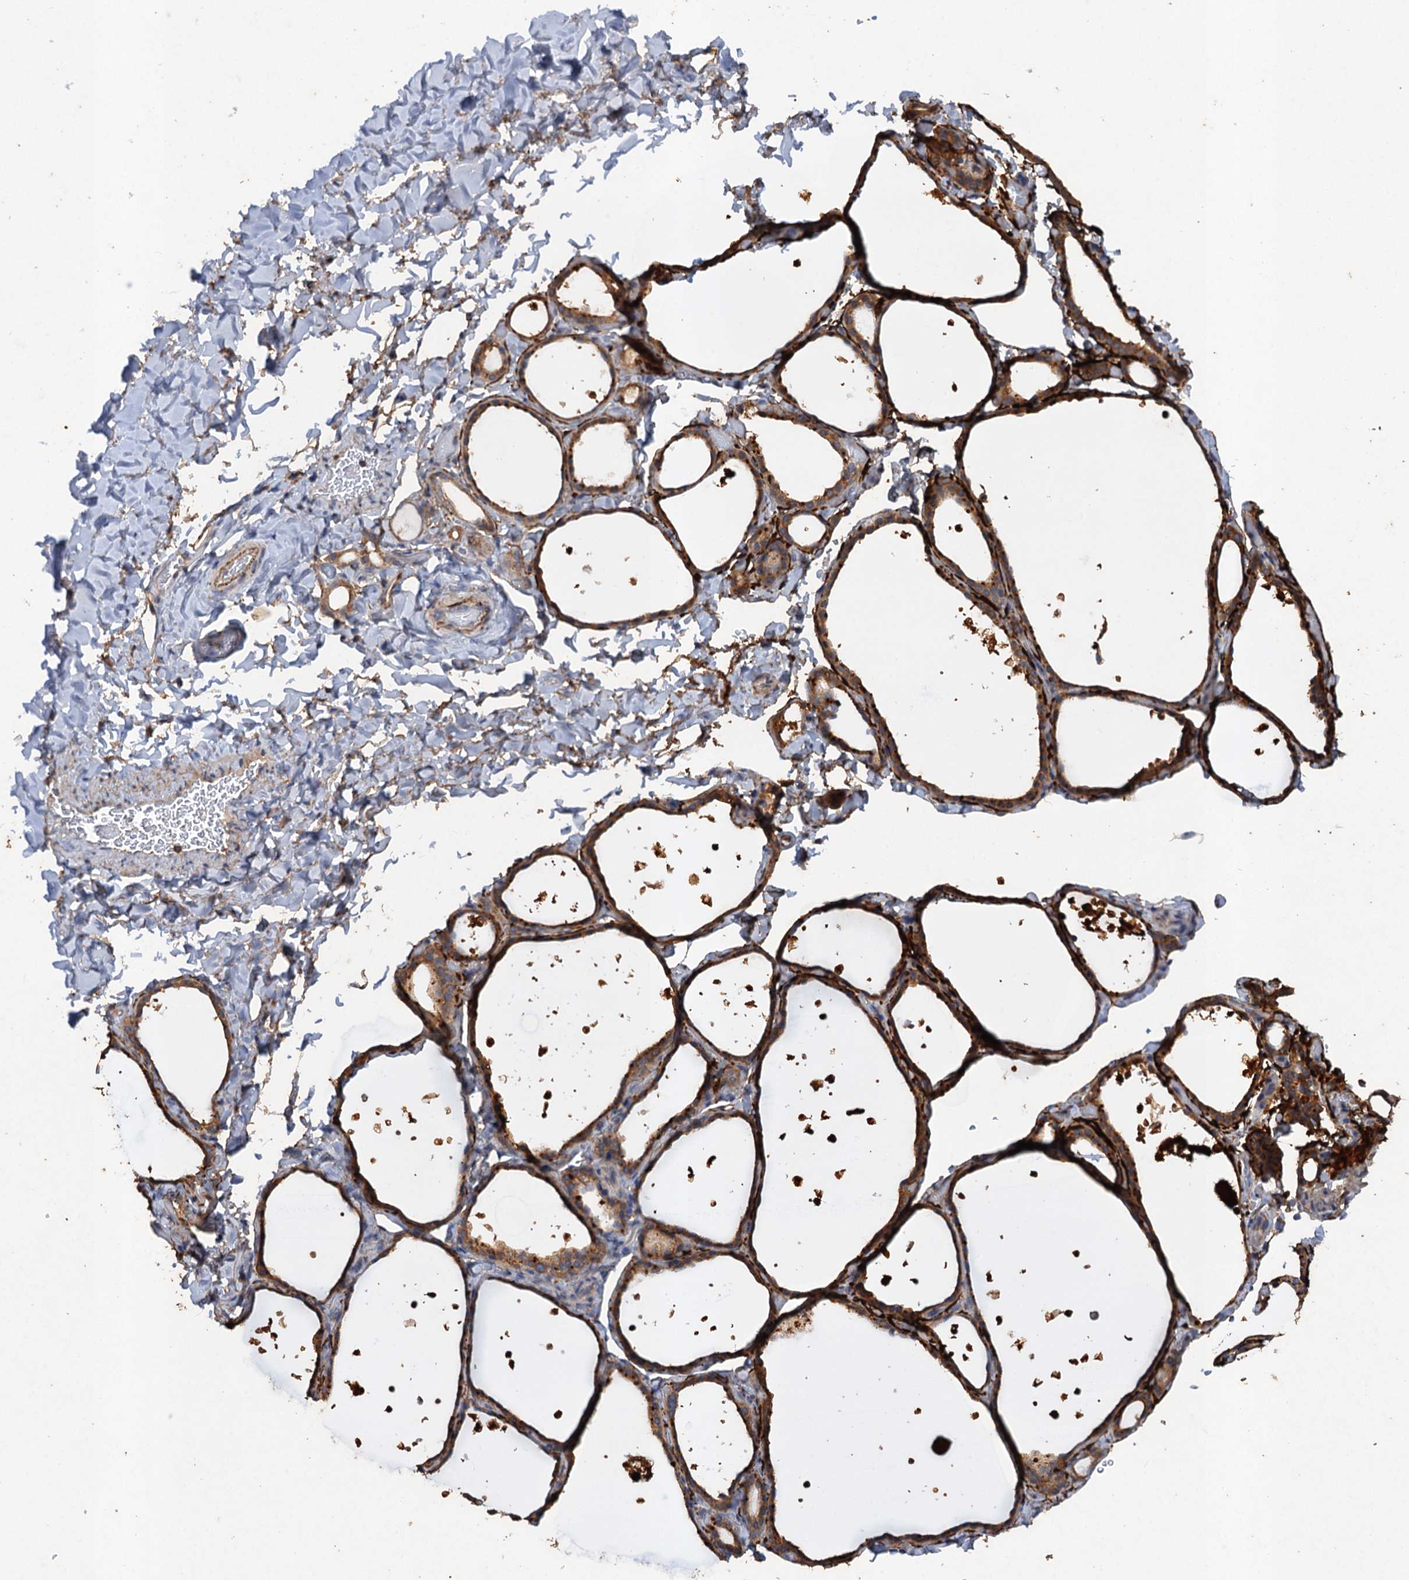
{"staining": {"intensity": "moderate", "quantity": ">75%", "location": "cytoplasmic/membranous"}, "tissue": "thyroid gland", "cell_type": "Glandular cells", "image_type": "normal", "snomed": [{"axis": "morphology", "description": "Normal tissue, NOS"}, {"axis": "topography", "description": "Thyroid gland"}], "caption": "Unremarkable thyroid gland shows moderate cytoplasmic/membranous expression in about >75% of glandular cells (DAB (3,3'-diaminobenzidine) = brown stain, brightfield microscopy at high magnification)..", "gene": "SCUBE3", "patient": {"sex": "female", "age": 44}}